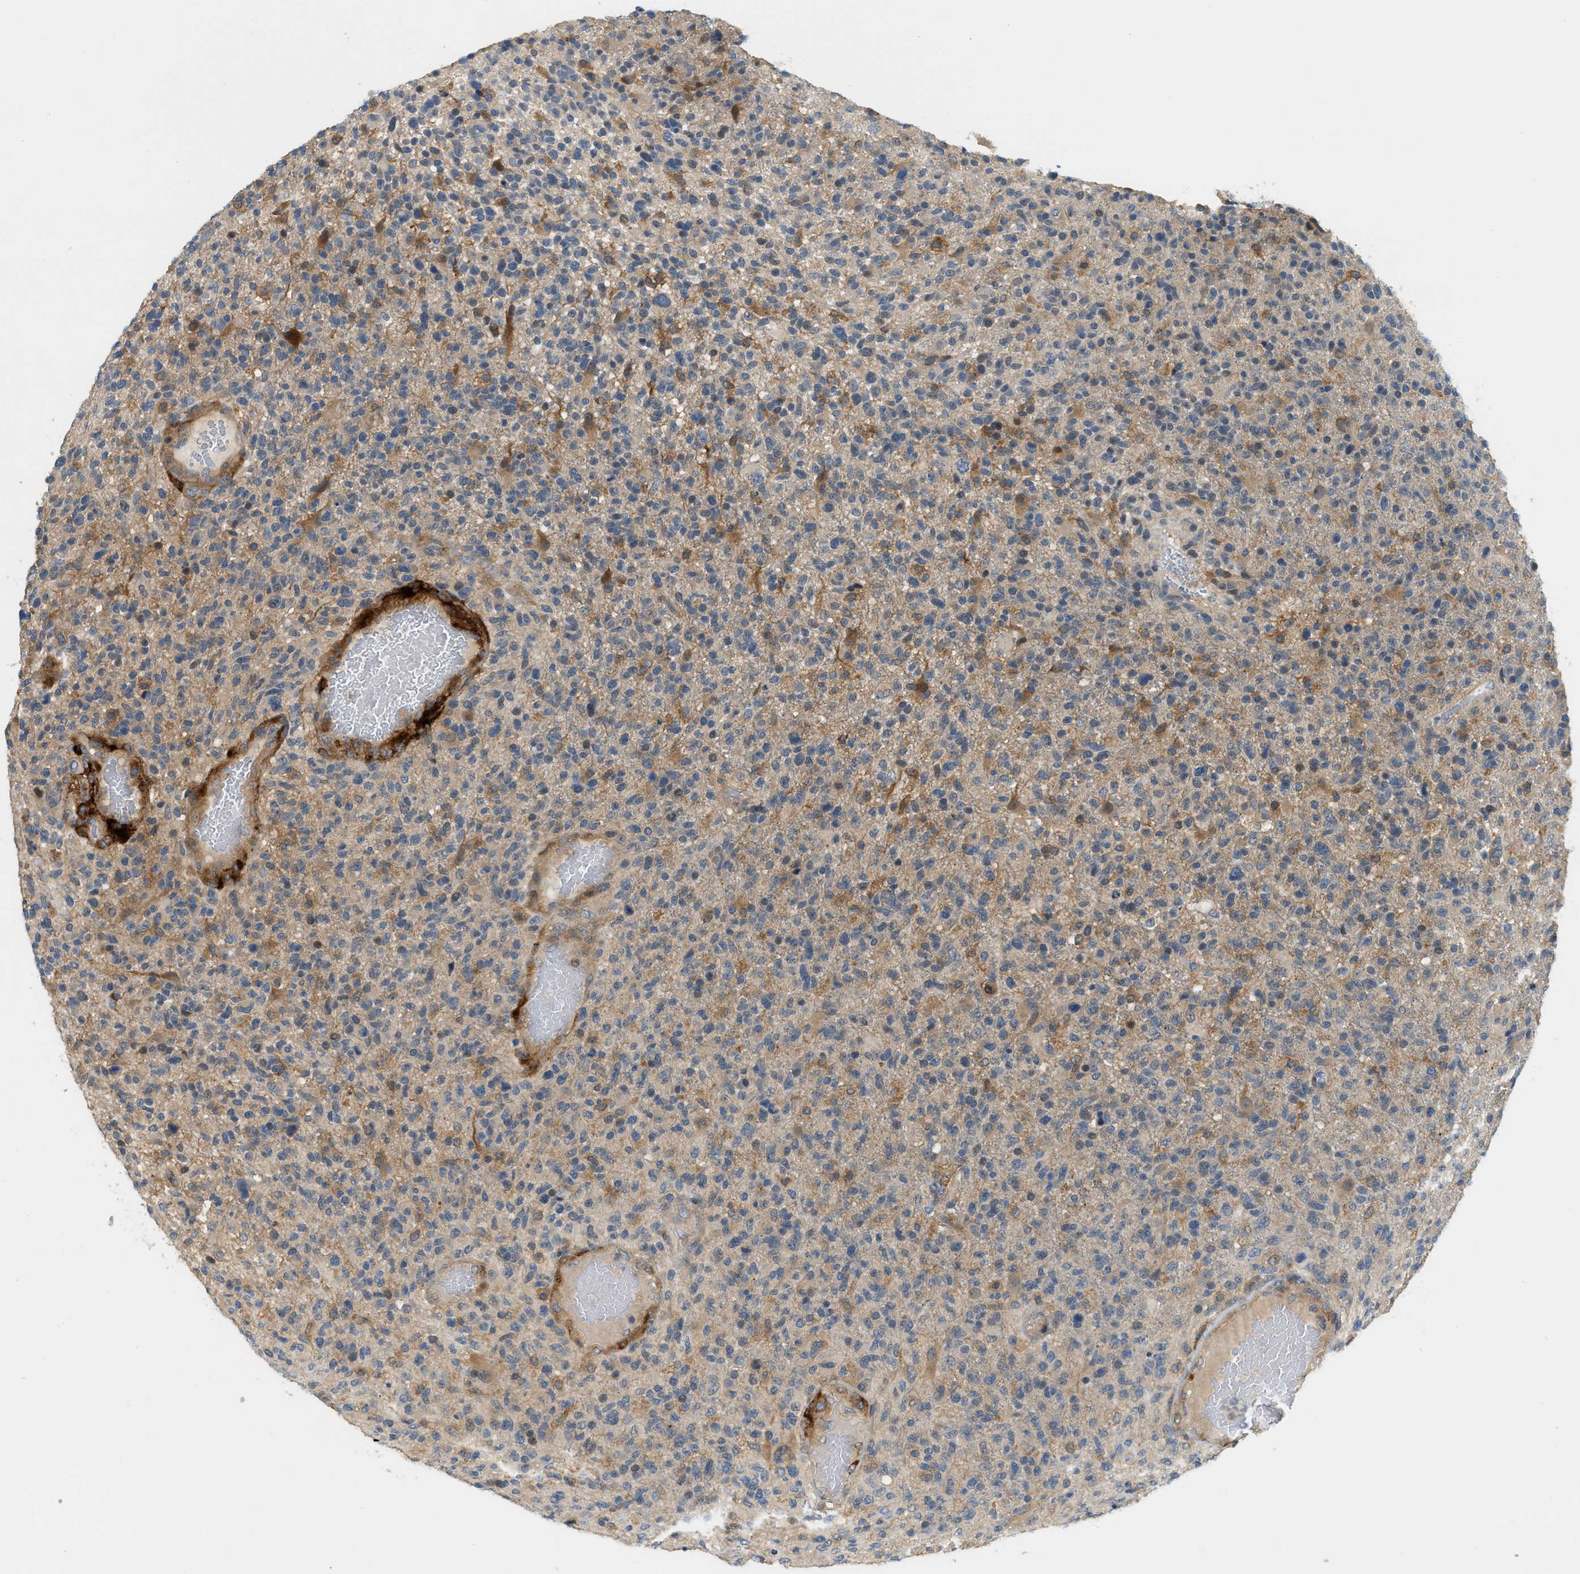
{"staining": {"intensity": "moderate", "quantity": "<25%", "location": "cytoplasmic/membranous"}, "tissue": "glioma", "cell_type": "Tumor cells", "image_type": "cancer", "snomed": [{"axis": "morphology", "description": "Glioma, malignant, High grade"}, {"axis": "topography", "description": "Brain"}], "caption": "The immunohistochemical stain highlights moderate cytoplasmic/membranous staining in tumor cells of malignant high-grade glioma tissue.", "gene": "PDCL3", "patient": {"sex": "male", "age": 72}}